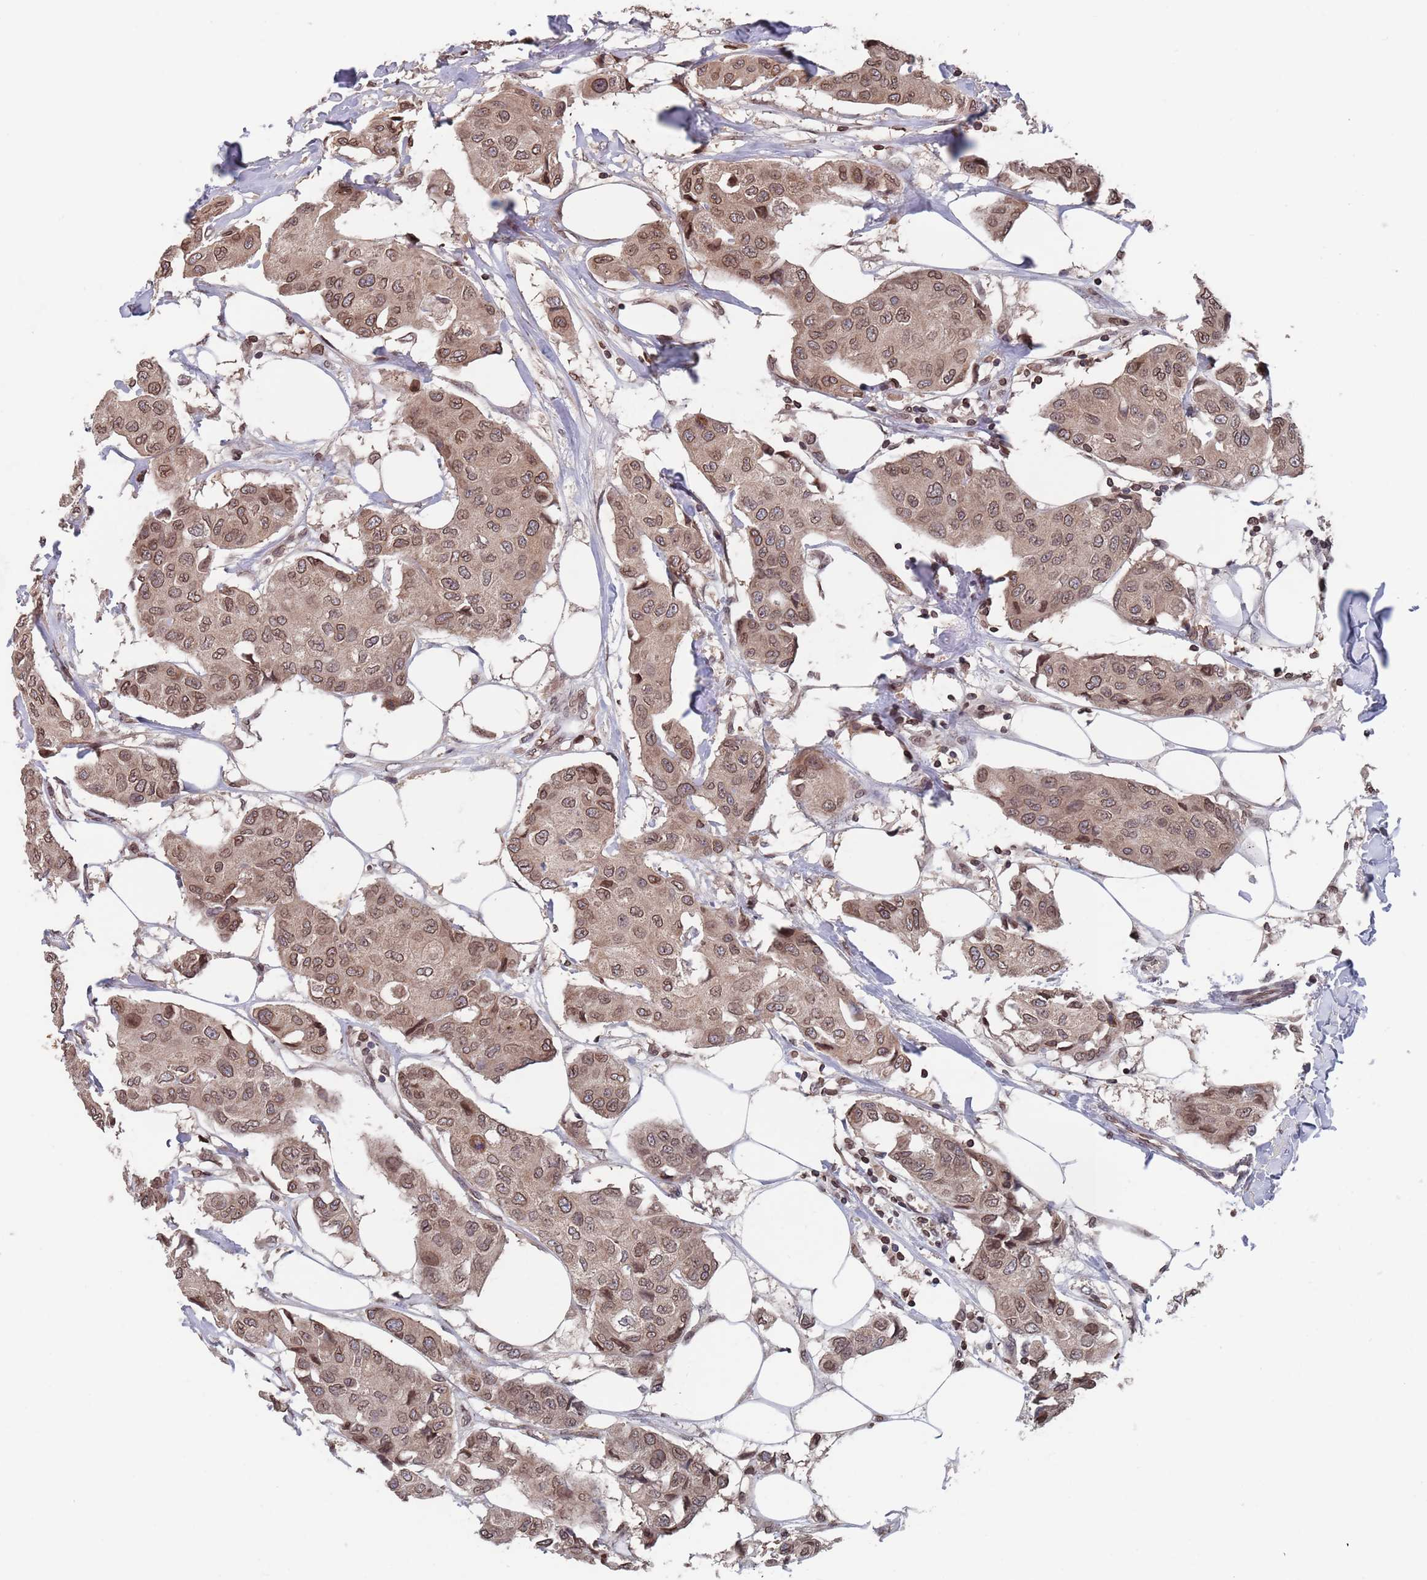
{"staining": {"intensity": "moderate", "quantity": ">75%", "location": "cytoplasmic/membranous,nuclear"}, "tissue": "breast cancer", "cell_type": "Tumor cells", "image_type": "cancer", "snomed": [{"axis": "morphology", "description": "Duct carcinoma"}, {"axis": "topography", "description": "Breast"}], "caption": "An immunohistochemistry histopathology image of tumor tissue is shown. Protein staining in brown highlights moderate cytoplasmic/membranous and nuclear positivity in breast cancer within tumor cells.", "gene": "SDHAF3", "patient": {"sex": "female", "age": 80}}